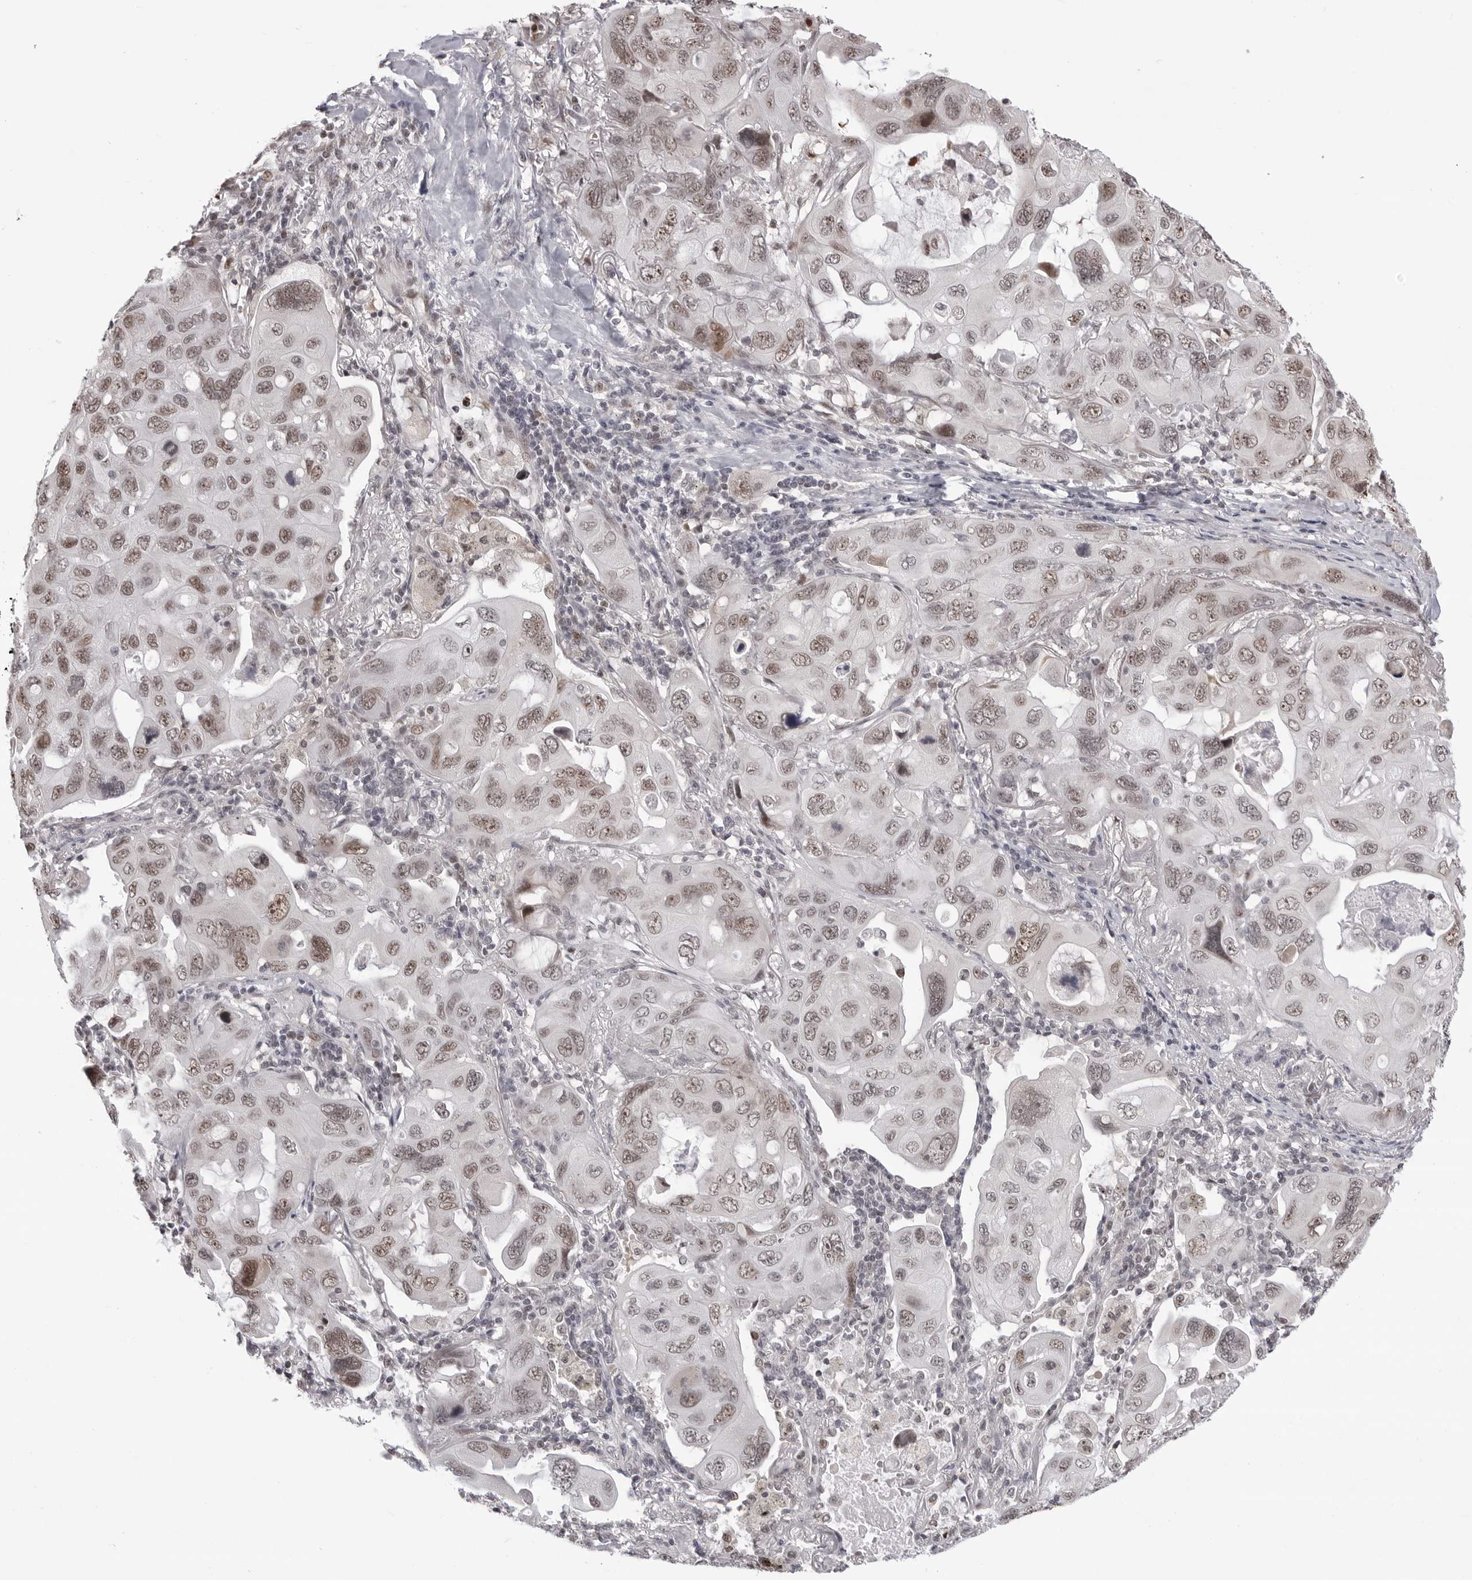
{"staining": {"intensity": "moderate", "quantity": ">75%", "location": "nuclear"}, "tissue": "lung cancer", "cell_type": "Tumor cells", "image_type": "cancer", "snomed": [{"axis": "morphology", "description": "Squamous cell carcinoma, NOS"}, {"axis": "topography", "description": "Lung"}], "caption": "A brown stain shows moderate nuclear expression of a protein in human lung cancer tumor cells. The protein of interest is shown in brown color, while the nuclei are stained blue.", "gene": "PHF3", "patient": {"sex": "female", "age": 73}}